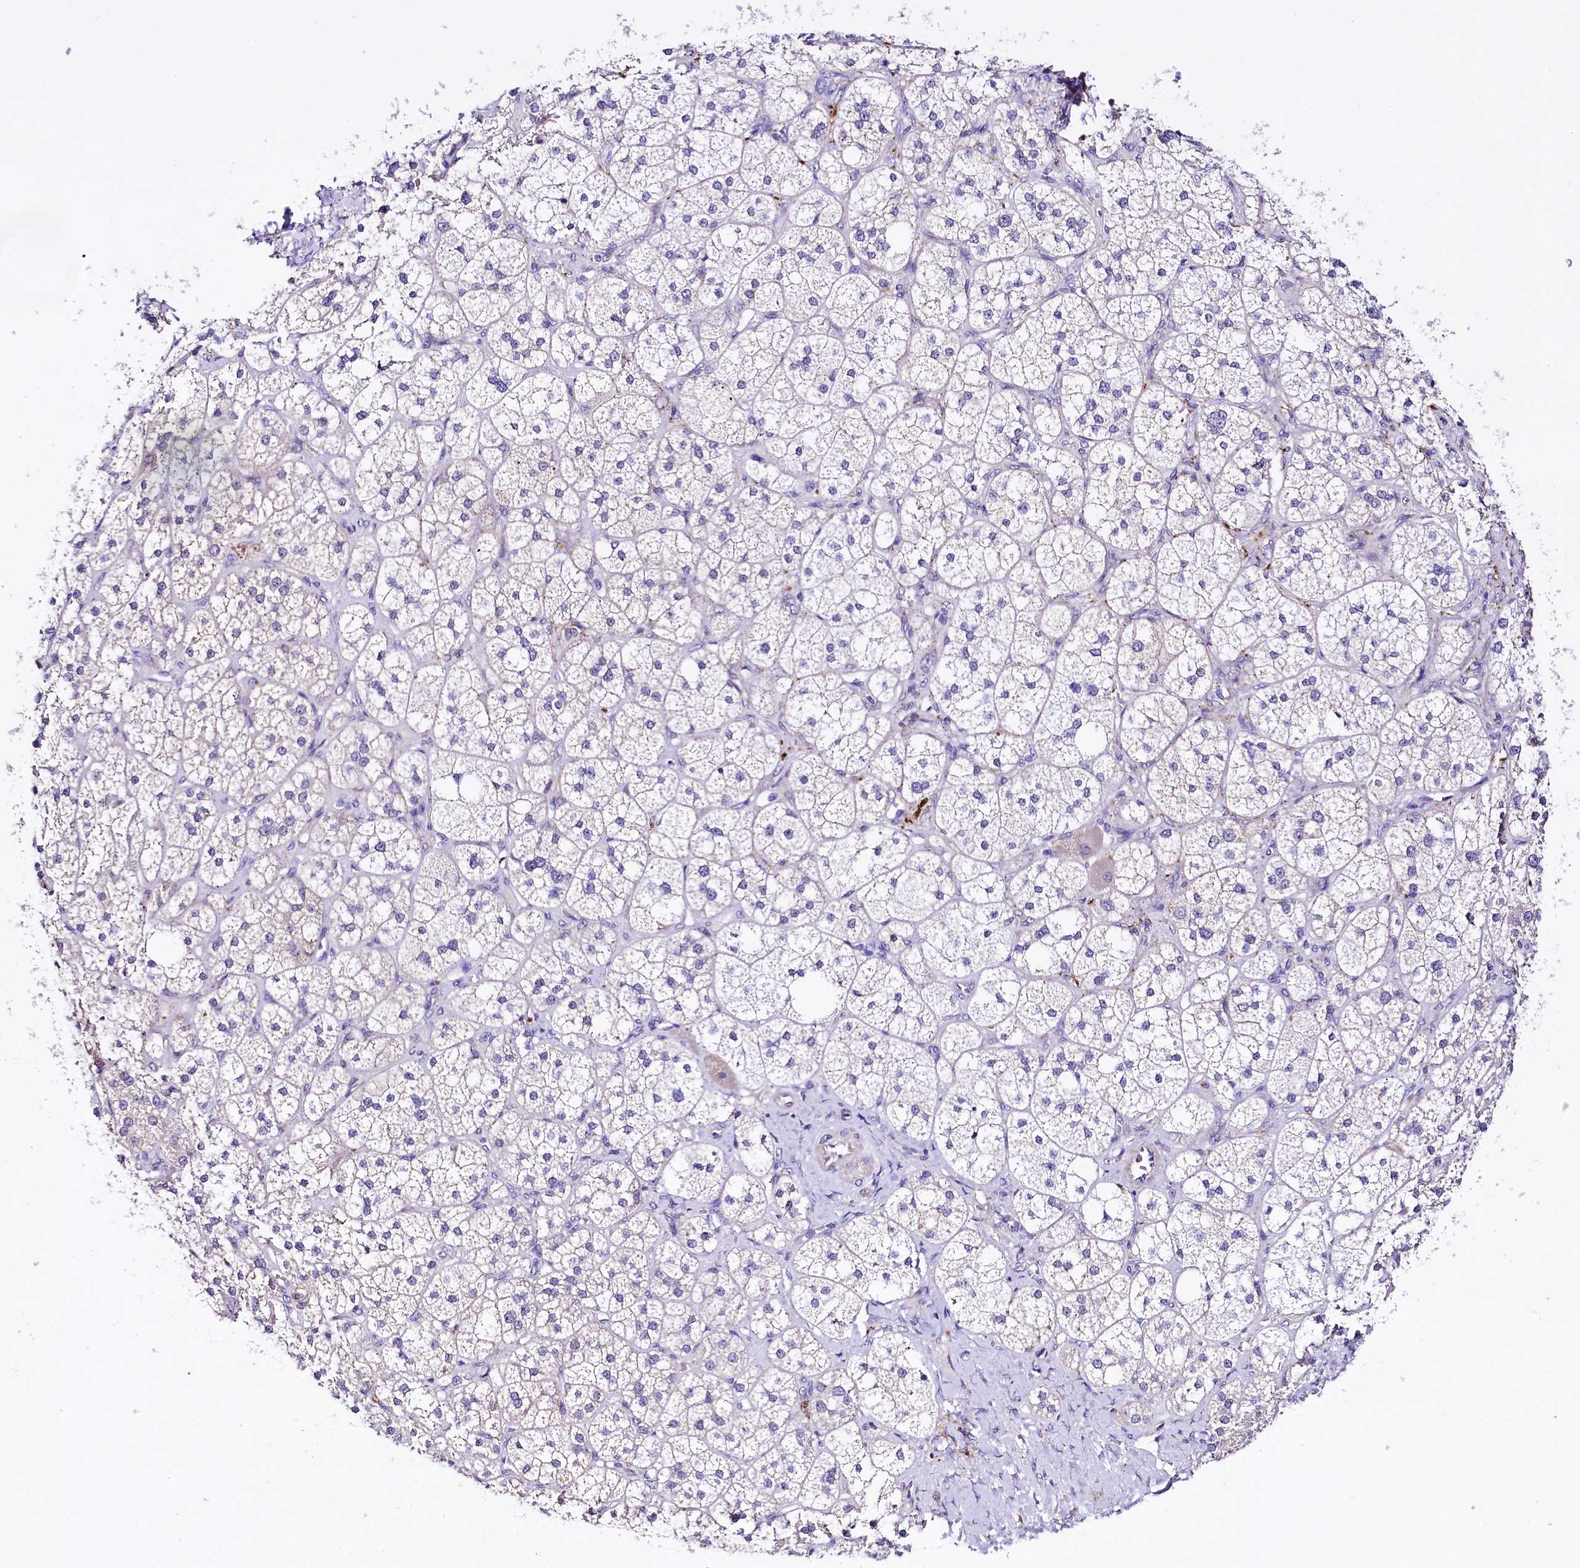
{"staining": {"intensity": "moderate", "quantity": "<25%", "location": "cytoplasmic/membranous"}, "tissue": "adrenal gland", "cell_type": "Glandular cells", "image_type": "normal", "snomed": [{"axis": "morphology", "description": "Normal tissue, NOS"}, {"axis": "topography", "description": "Adrenal gland"}], "caption": "Glandular cells demonstrate low levels of moderate cytoplasmic/membranous expression in approximately <25% of cells in normal human adrenal gland. The staining was performed using DAB (3,3'-diaminobenzidine), with brown indicating positive protein expression. Nuclei are stained blue with hematoxylin.", "gene": "SLC7A1", "patient": {"sex": "male", "age": 61}}